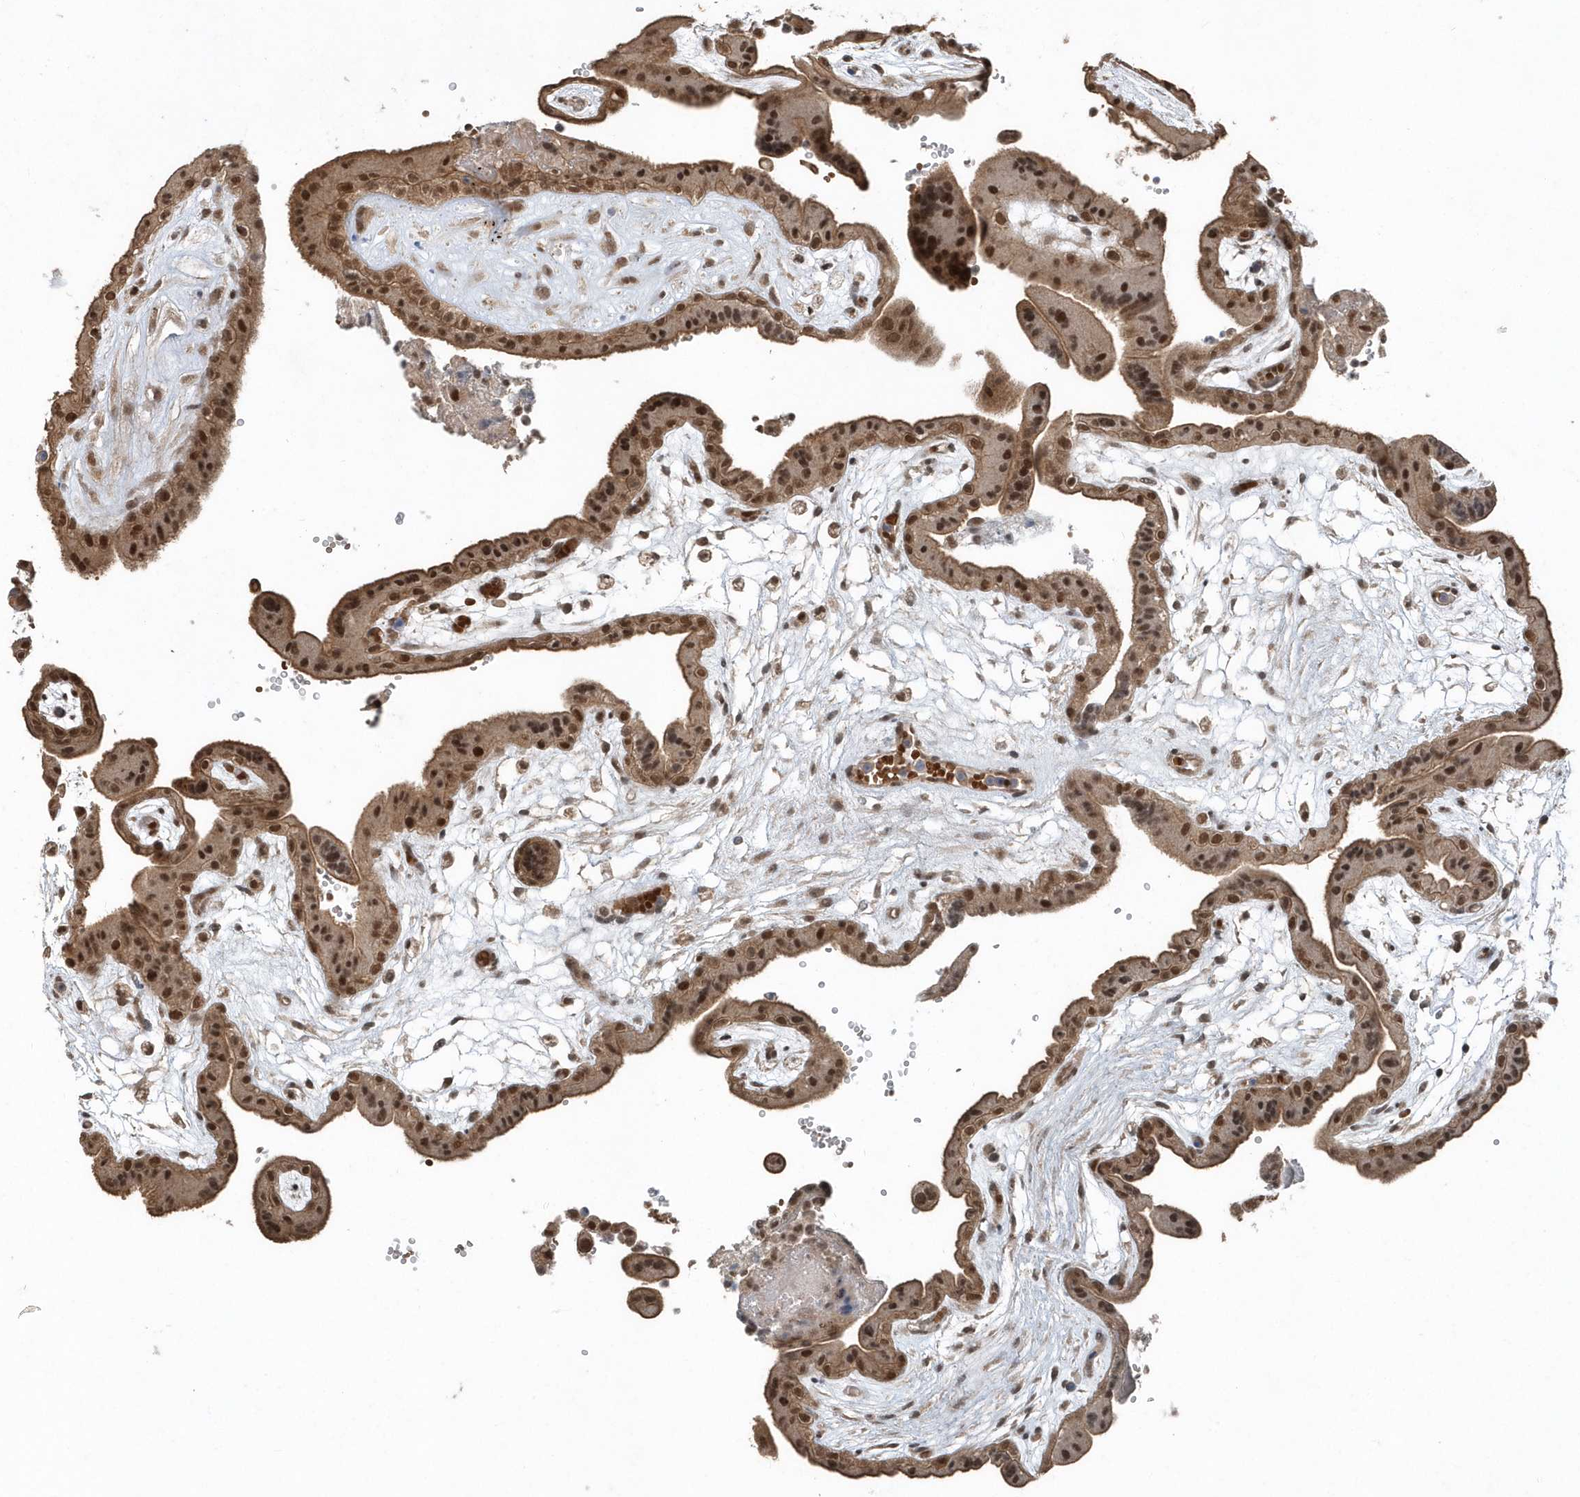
{"staining": {"intensity": "moderate", "quantity": ">75%", "location": "nuclear"}, "tissue": "placenta", "cell_type": "Decidual cells", "image_type": "normal", "snomed": [{"axis": "morphology", "description": "Normal tissue, NOS"}, {"axis": "topography", "description": "Placenta"}], "caption": "The histopathology image shows immunohistochemical staining of unremarkable placenta. There is moderate nuclear positivity is seen in about >75% of decidual cells.", "gene": "QTRT2", "patient": {"sex": "female", "age": 18}}